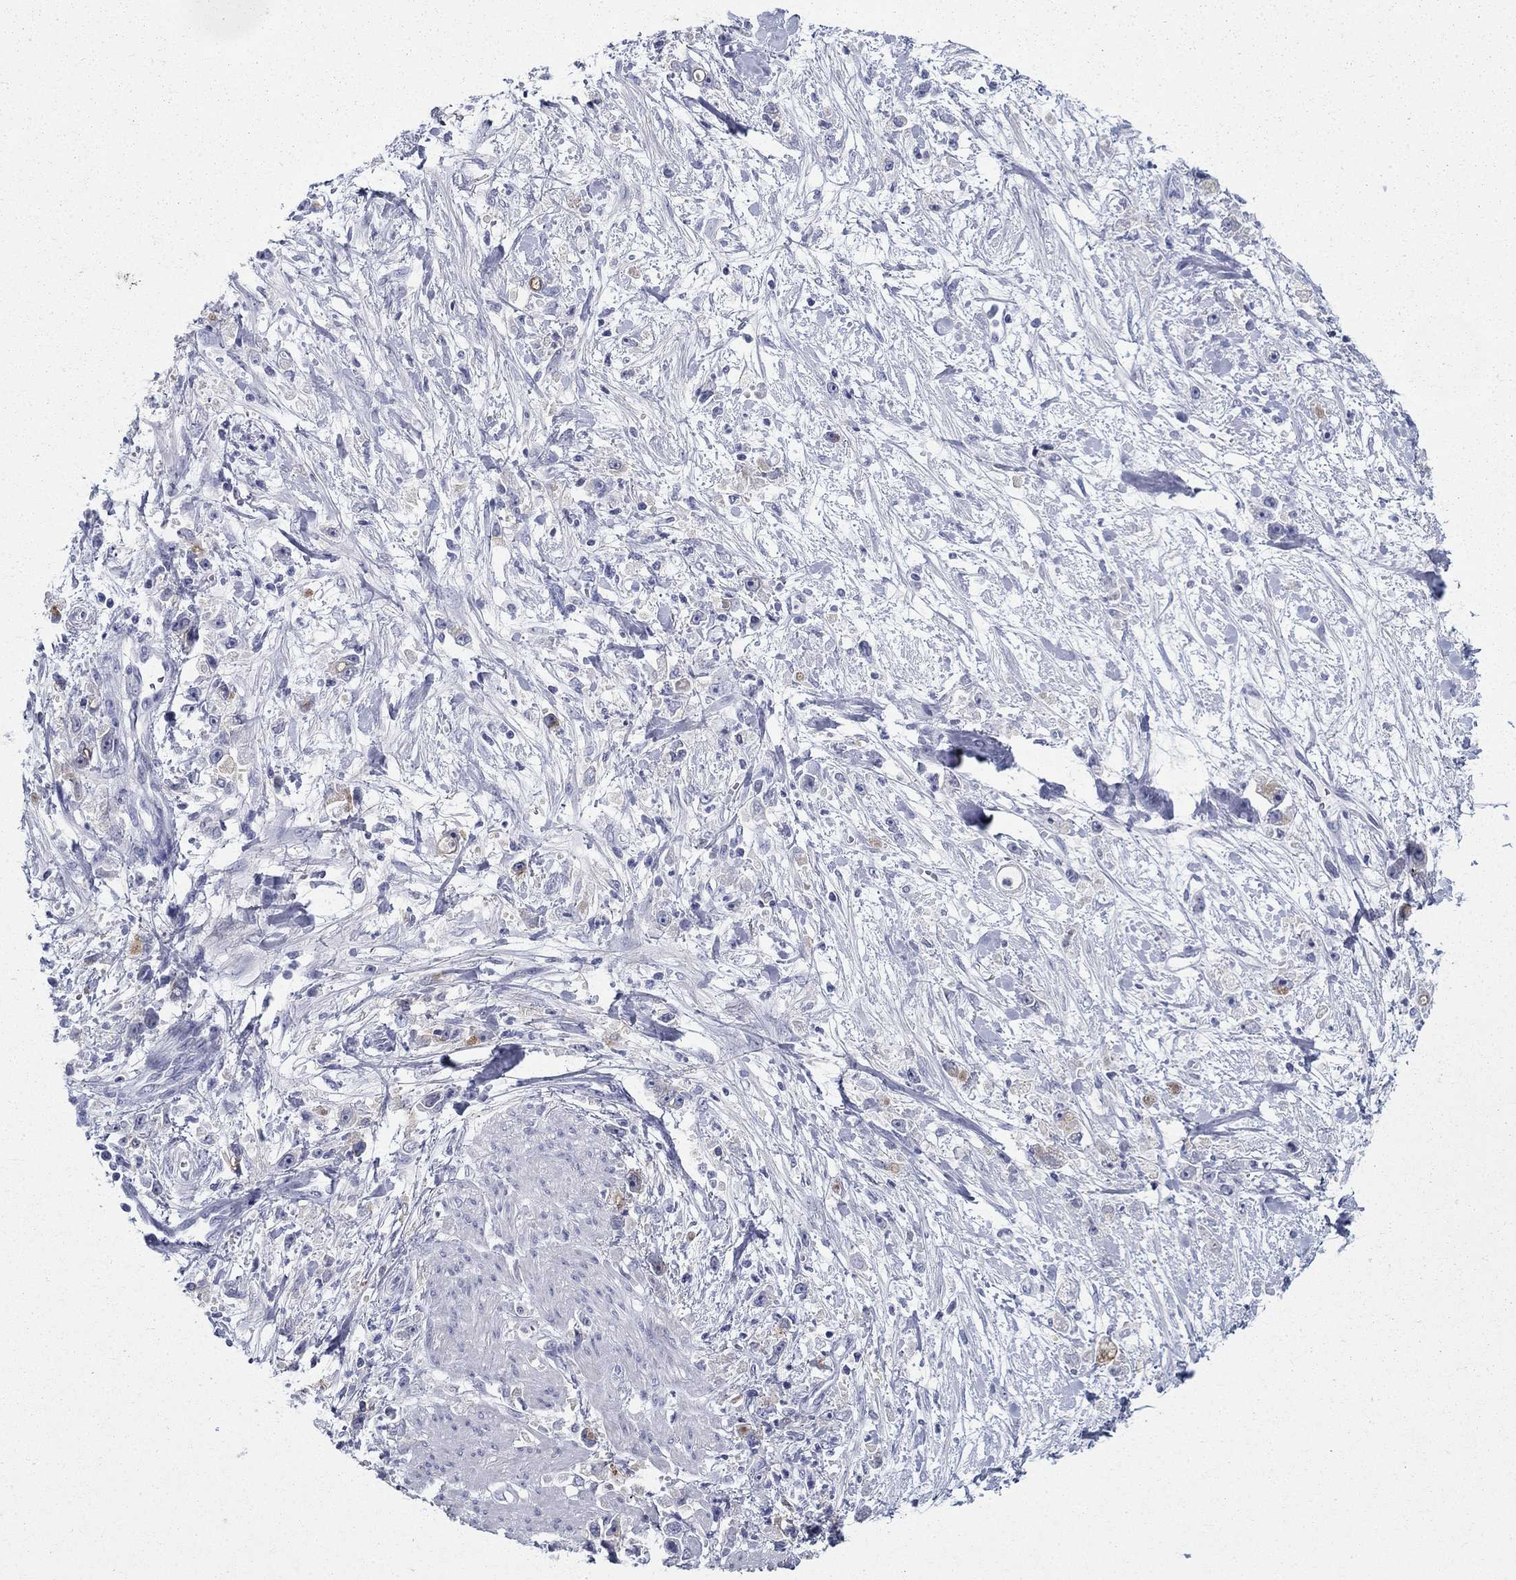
{"staining": {"intensity": "weak", "quantity": "<25%", "location": "cytoplasmic/membranous"}, "tissue": "stomach cancer", "cell_type": "Tumor cells", "image_type": "cancer", "snomed": [{"axis": "morphology", "description": "Adenocarcinoma, NOS"}, {"axis": "topography", "description": "Stomach"}], "caption": "Tumor cells show no significant expression in stomach cancer.", "gene": "C4orf19", "patient": {"sex": "female", "age": 59}}